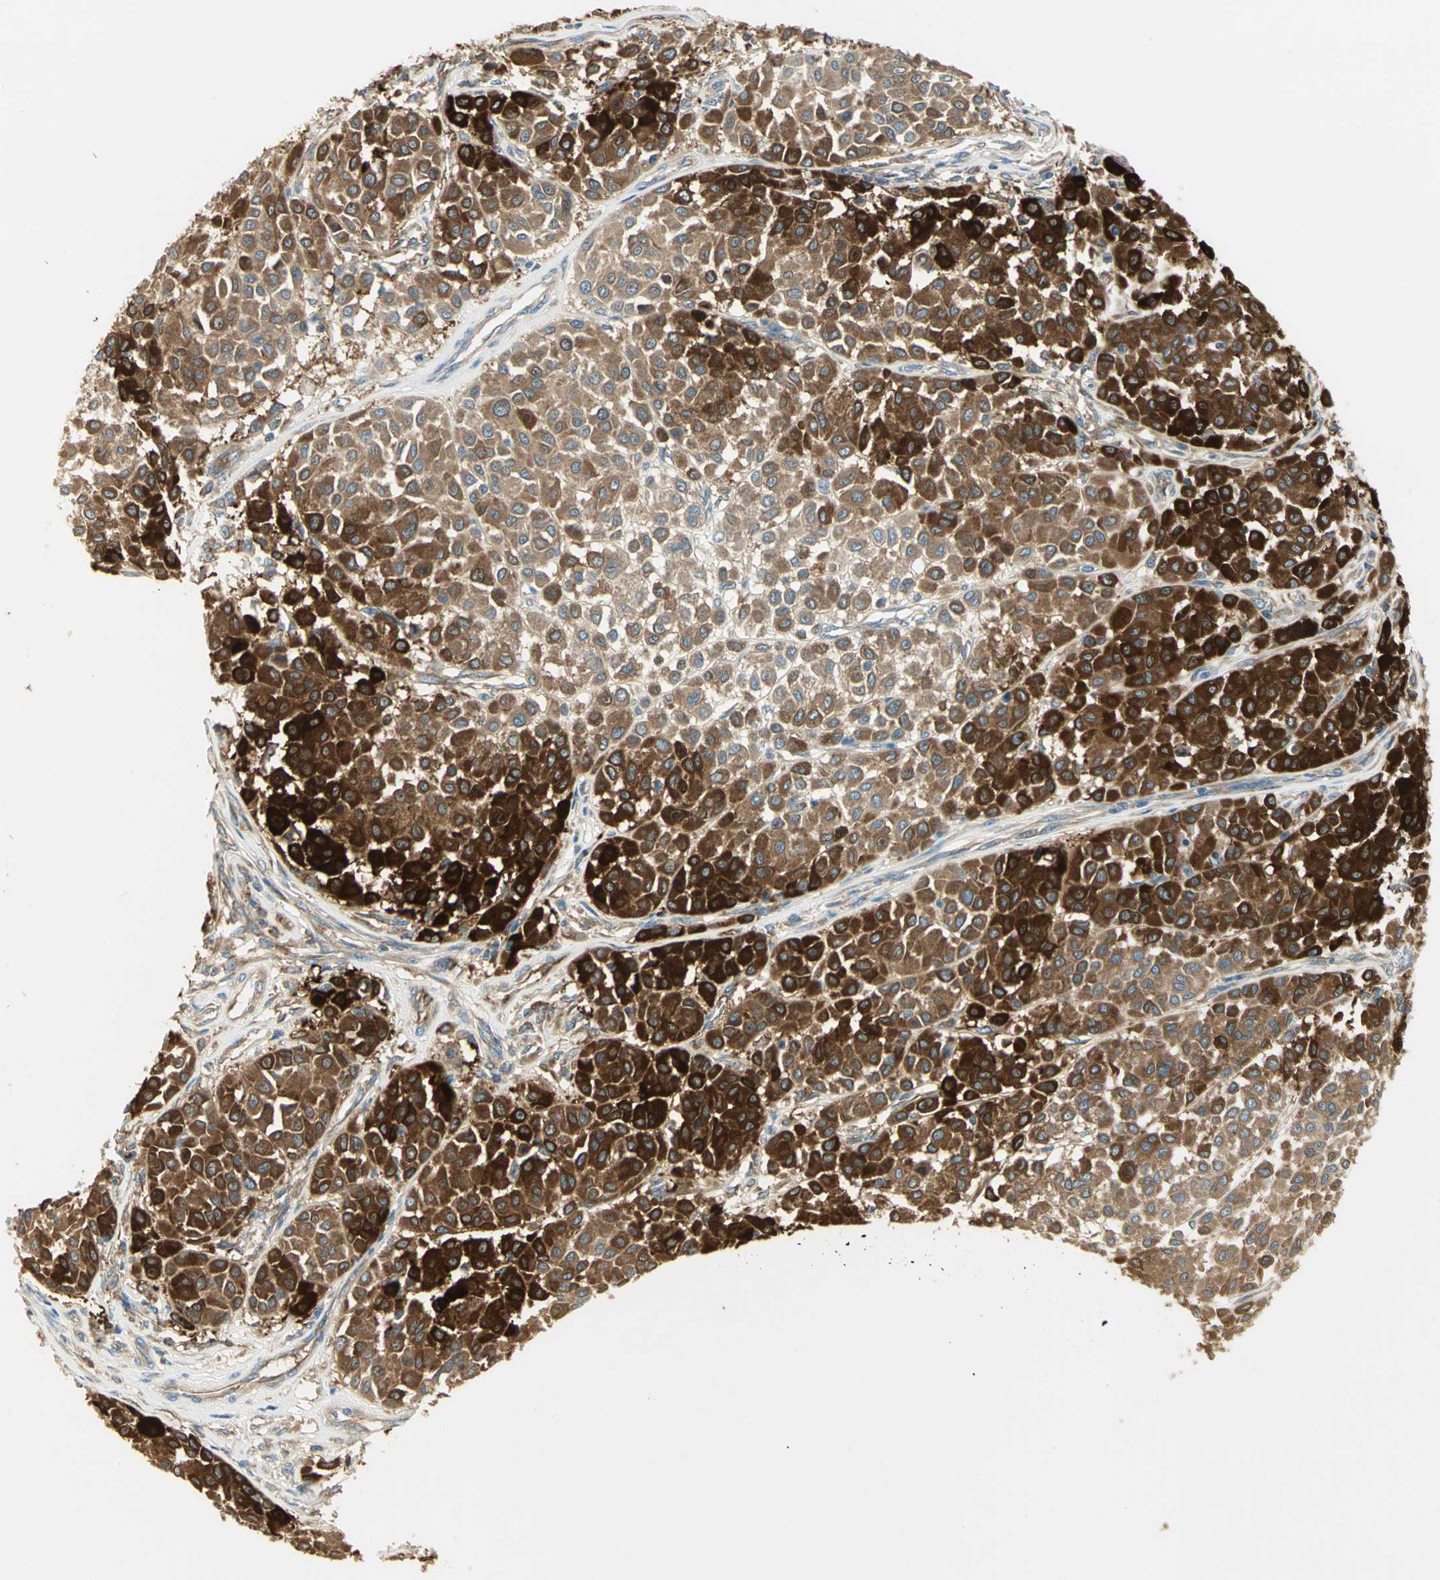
{"staining": {"intensity": "strong", "quantity": ">75%", "location": "cytoplasmic/membranous"}, "tissue": "melanoma", "cell_type": "Tumor cells", "image_type": "cancer", "snomed": [{"axis": "morphology", "description": "Malignant melanoma, Metastatic site"}, {"axis": "topography", "description": "Soft tissue"}], "caption": "Immunohistochemistry (IHC) histopathology image of human malignant melanoma (metastatic site) stained for a protein (brown), which displays high levels of strong cytoplasmic/membranous staining in about >75% of tumor cells.", "gene": "WARS1", "patient": {"sex": "male", "age": 41}}